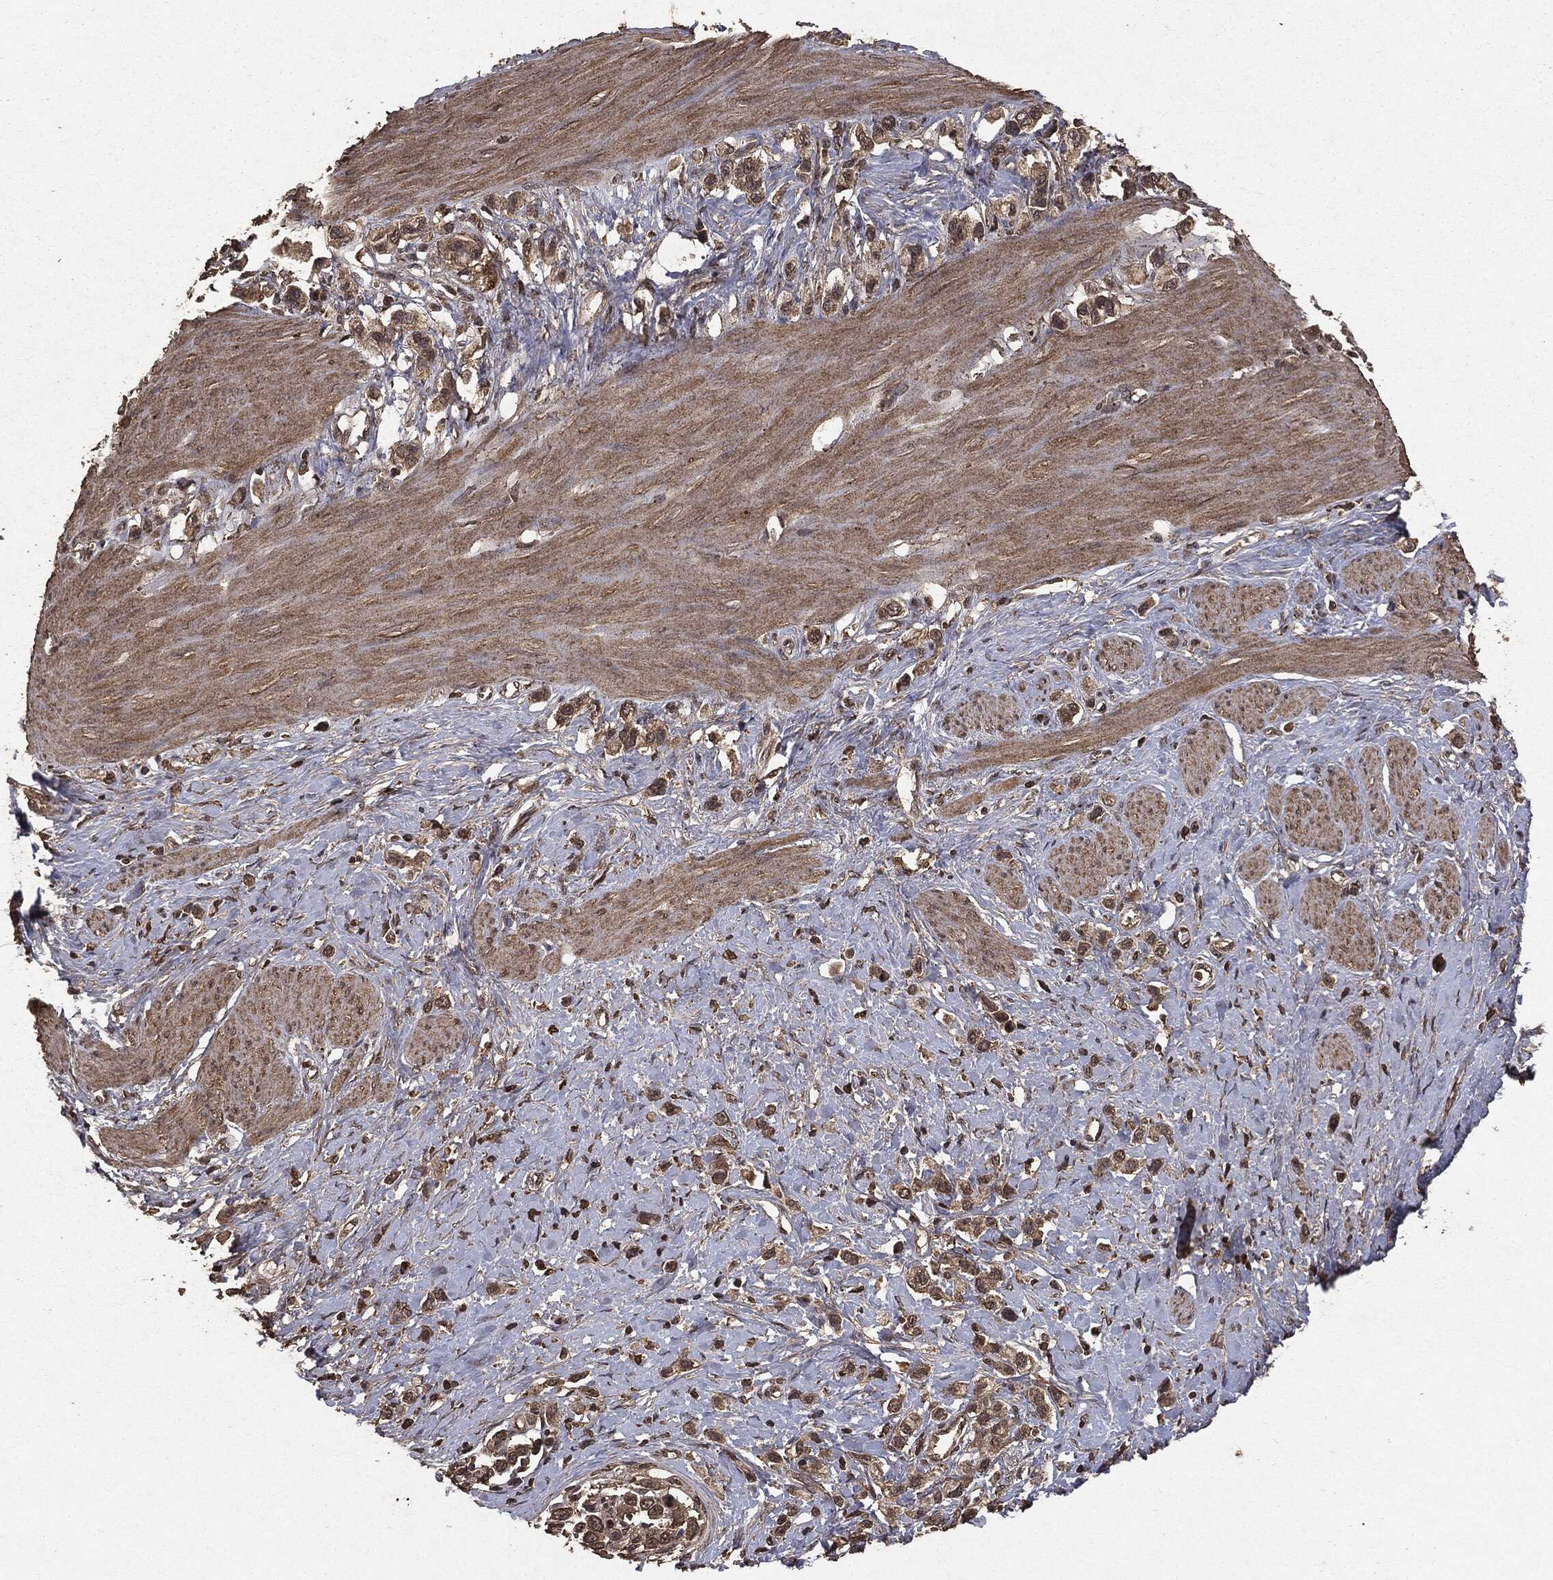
{"staining": {"intensity": "moderate", "quantity": "25%-75%", "location": "cytoplasmic/membranous"}, "tissue": "stomach cancer", "cell_type": "Tumor cells", "image_type": "cancer", "snomed": [{"axis": "morphology", "description": "Normal tissue, NOS"}, {"axis": "morphology", "description": "Adenocarcinoma, NOS"}, {"axis": "morphology", "description": "Adenocarcinoma, High grade"}, {"axis": "topography", "description": "Stomach, upper"}, {"axis": "topography", "description": "Stomach"}], "caption": "Stomach cancer (adenocarcinoma (high-grade)) stained for a protein (brown) shows moderate cytoplasmic/membranous positive positivity in approximately 25%-75% of tumor cells.", "gene": "NME1", "patient": {"sex": "female", "age": 65}}